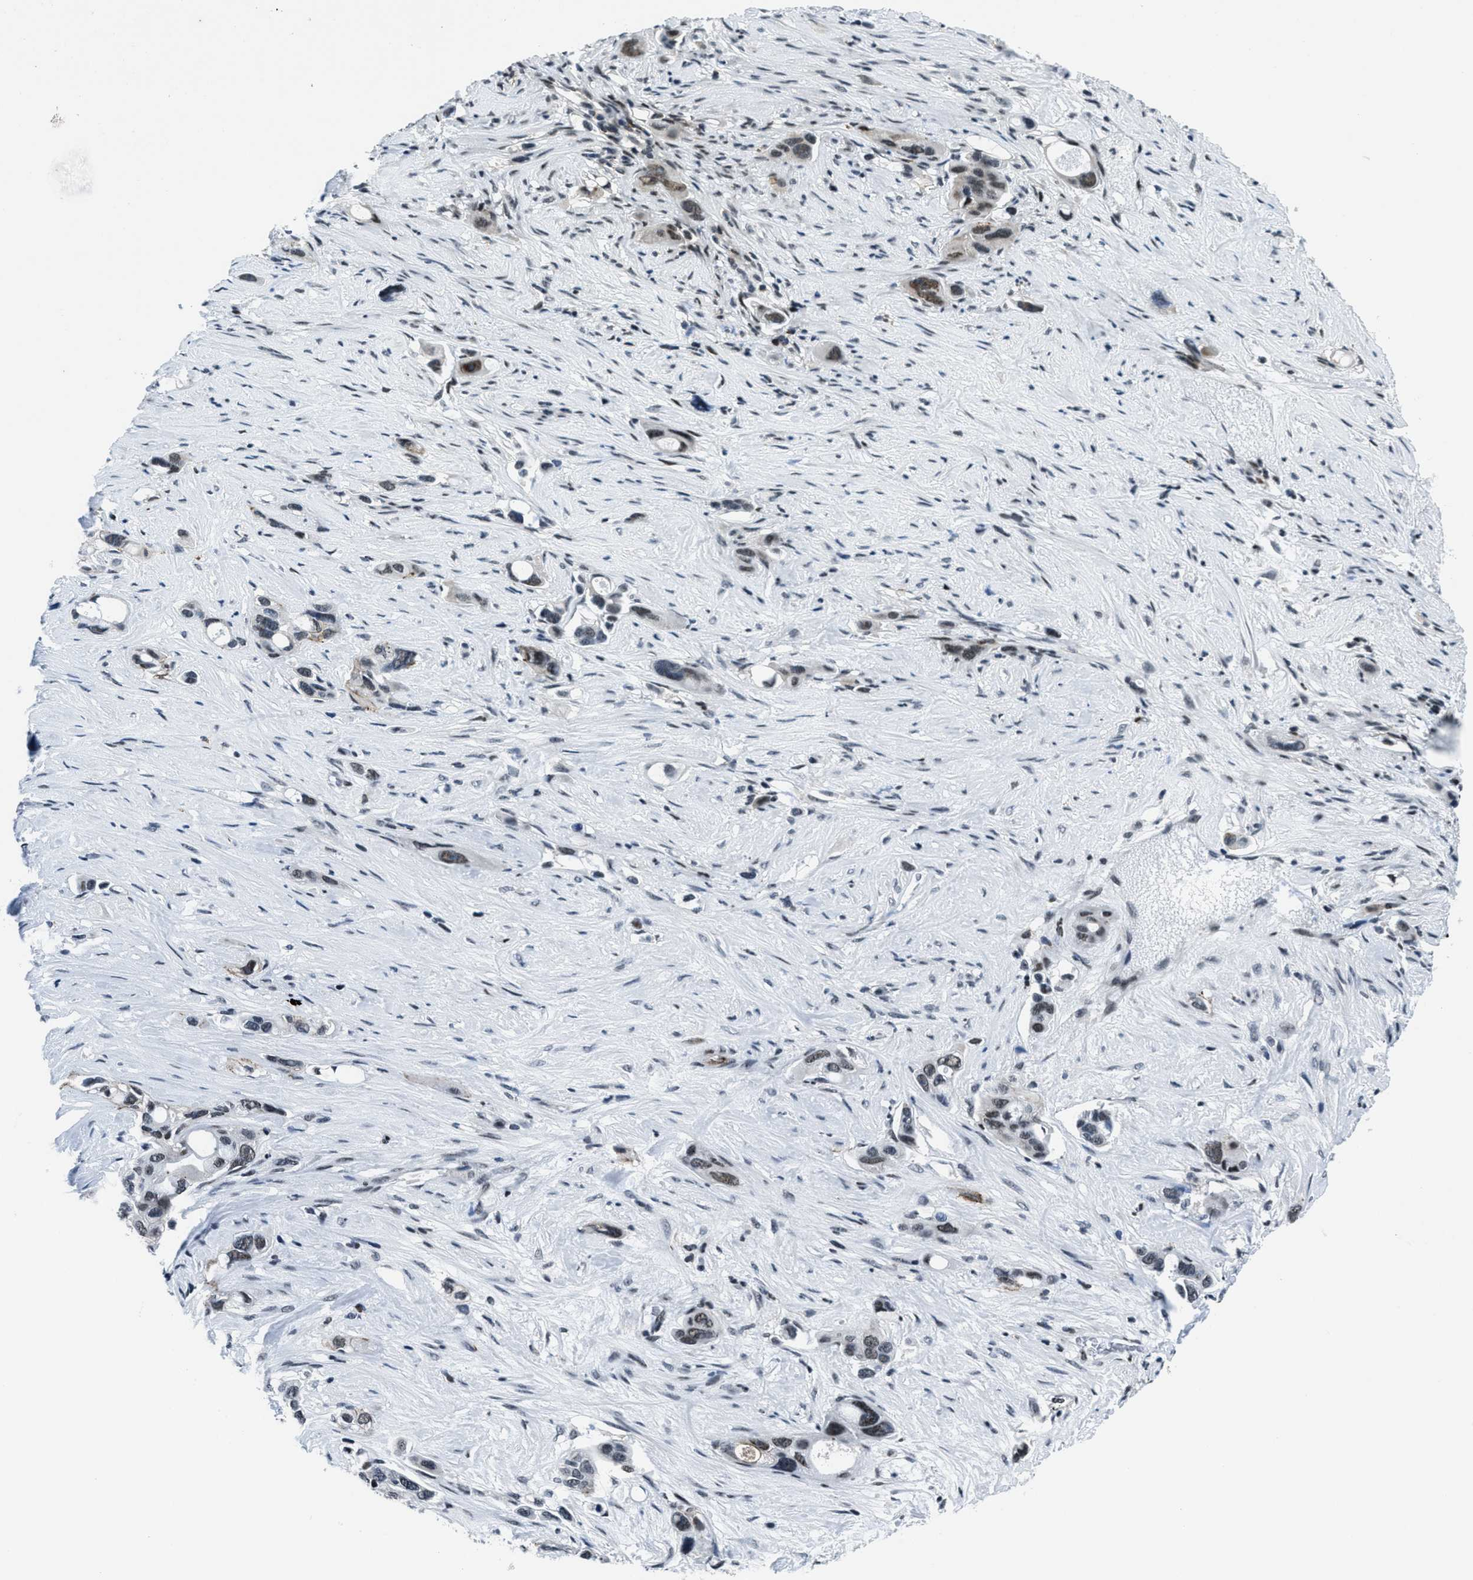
{"staining": {"intensity": "strong", "quantity": ">75%", "location": "nuclear"}, "tissue": "pancreatic cancer", "cell_type": "Tumor cells", "image_type": "cancer", "snomed": [{"axis": "morphology", "description": "Adenocarcinoma, NOS"}, {"axis": "topography", "description": "Pancreas"}], "caption": "DAB (3,3'-diaminobenzidine) immunohistochemical staining of human pancreatic cancer displays strong nuclear protein expression in about >75% of tumor cells.", "gene": "SMARCB1", "patient": {"sex": "male", "age": 53}}